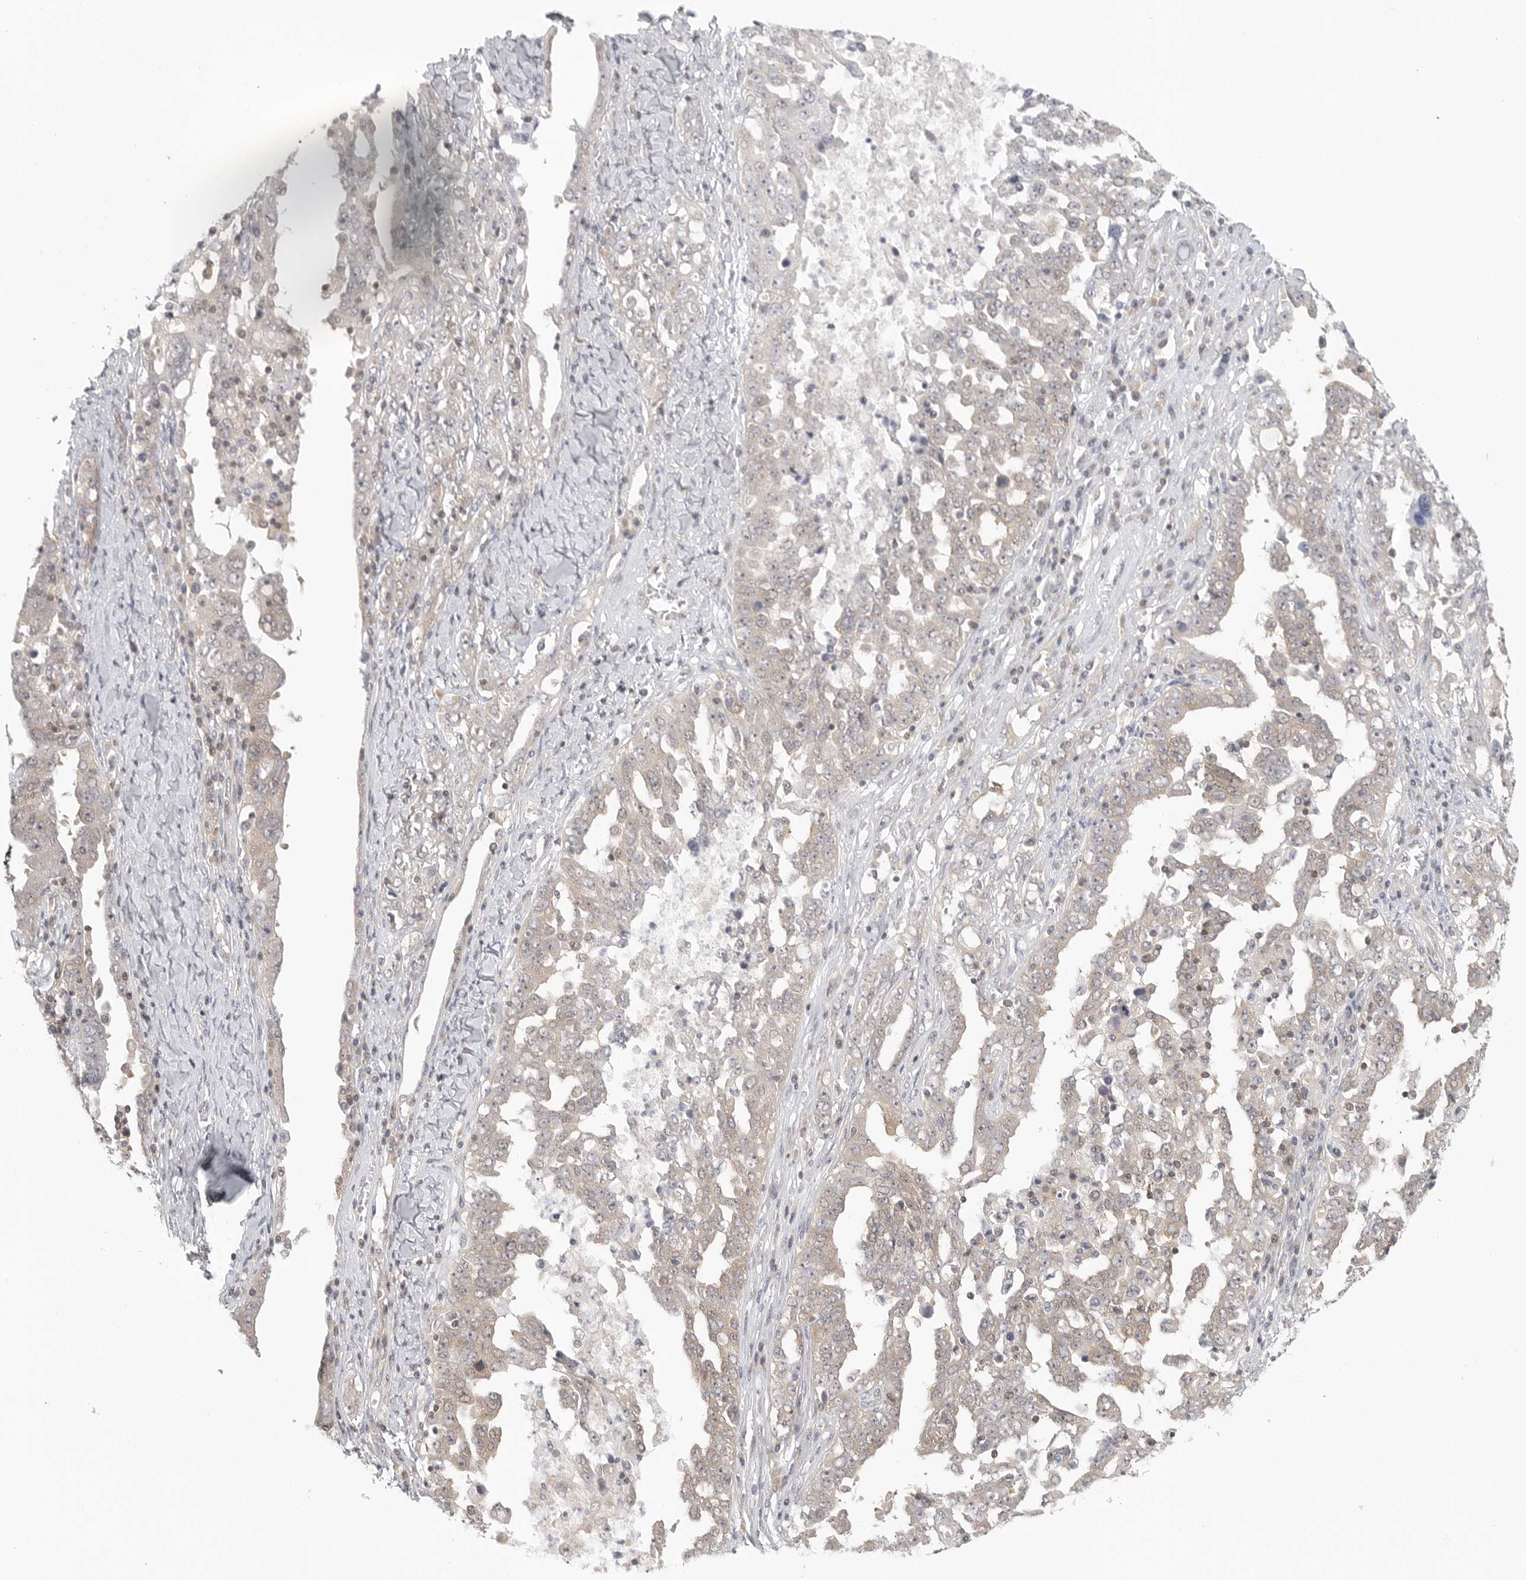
{"staining": {"intensity": "negative", "quantity": "none", "location": "none"}, "tissue": "ovarian cancer", "cell_type": "Tumor cells", "image_type": "cancer", "snomed": [{"axis": "morphology", "description": "Carcinoma, endometroid"}, {"axis": "topography", "description": "Ovary"}], "caption": "A high-resolution image shows IHC staining of endometroid carcinoma (ovarian), which reveals no significant expression in tumor cells. Brightfield microscopy of IHC stained with DAB (3,3'-diaminobenzidine) (brown) and hematoxylin (blue), captured at high magnification.", "gene": "HDAC6", "patient": {"sex": "female", "age": 62}}